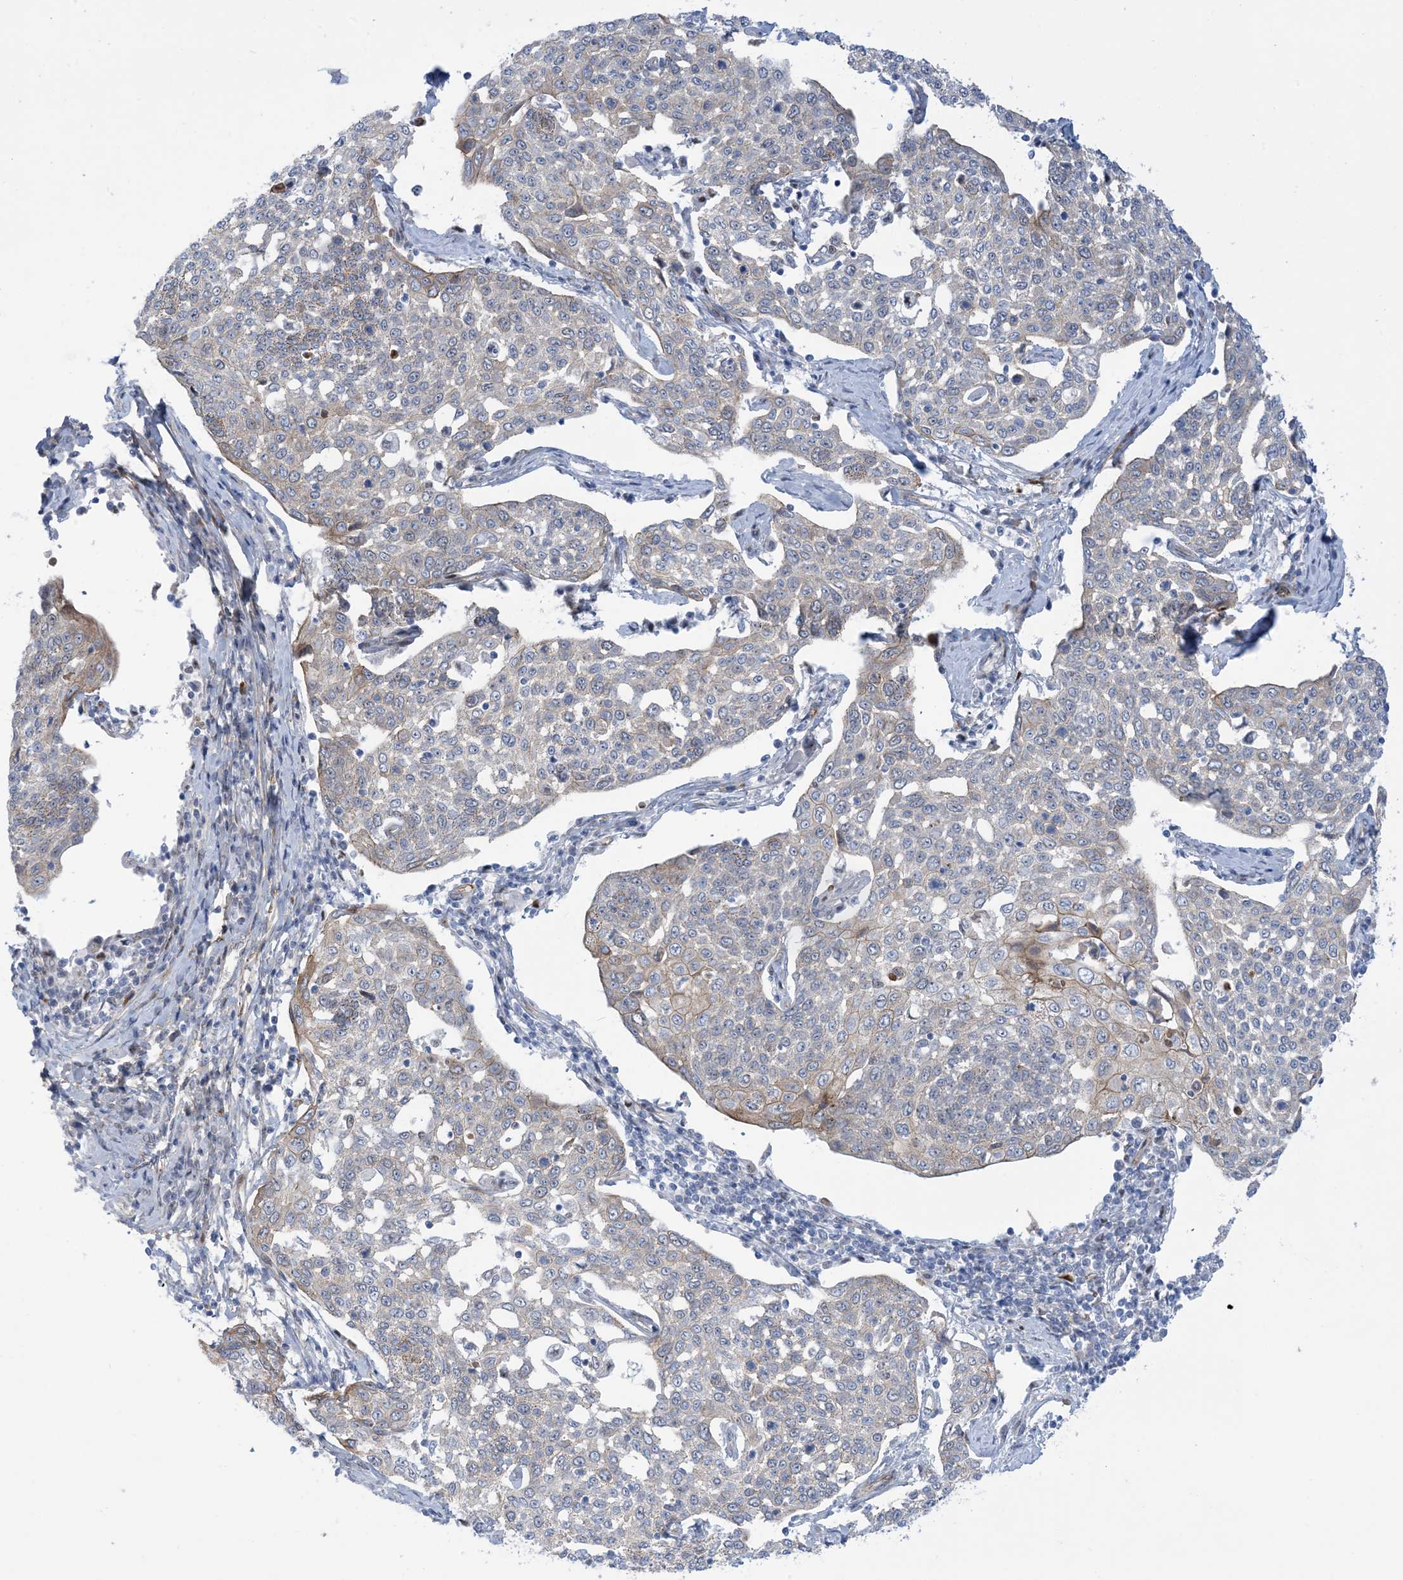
{"staining": {"intensity": "moderate", "quantity": "25%-75%", "location": "cytoplasmic/membranous,nuclear"}, "tissue": "cervical cancer", "cell_type": "Tumor cells", "image_type": "cancer", "snomed": [{"axis": "morphology", "description": "Squamous cell carcinoma, NOS"}, {"axis": "topography", "description": "Cervix"}], "caption": "Brown immunohistochemical staining in human cervical cancer demonstrates moderate cytoplasmic/membranous and nuclear expression in about 25%-75% of tumor cells.", "gene": "MARS2", "patient": {"sex": "female", "age": 34}}